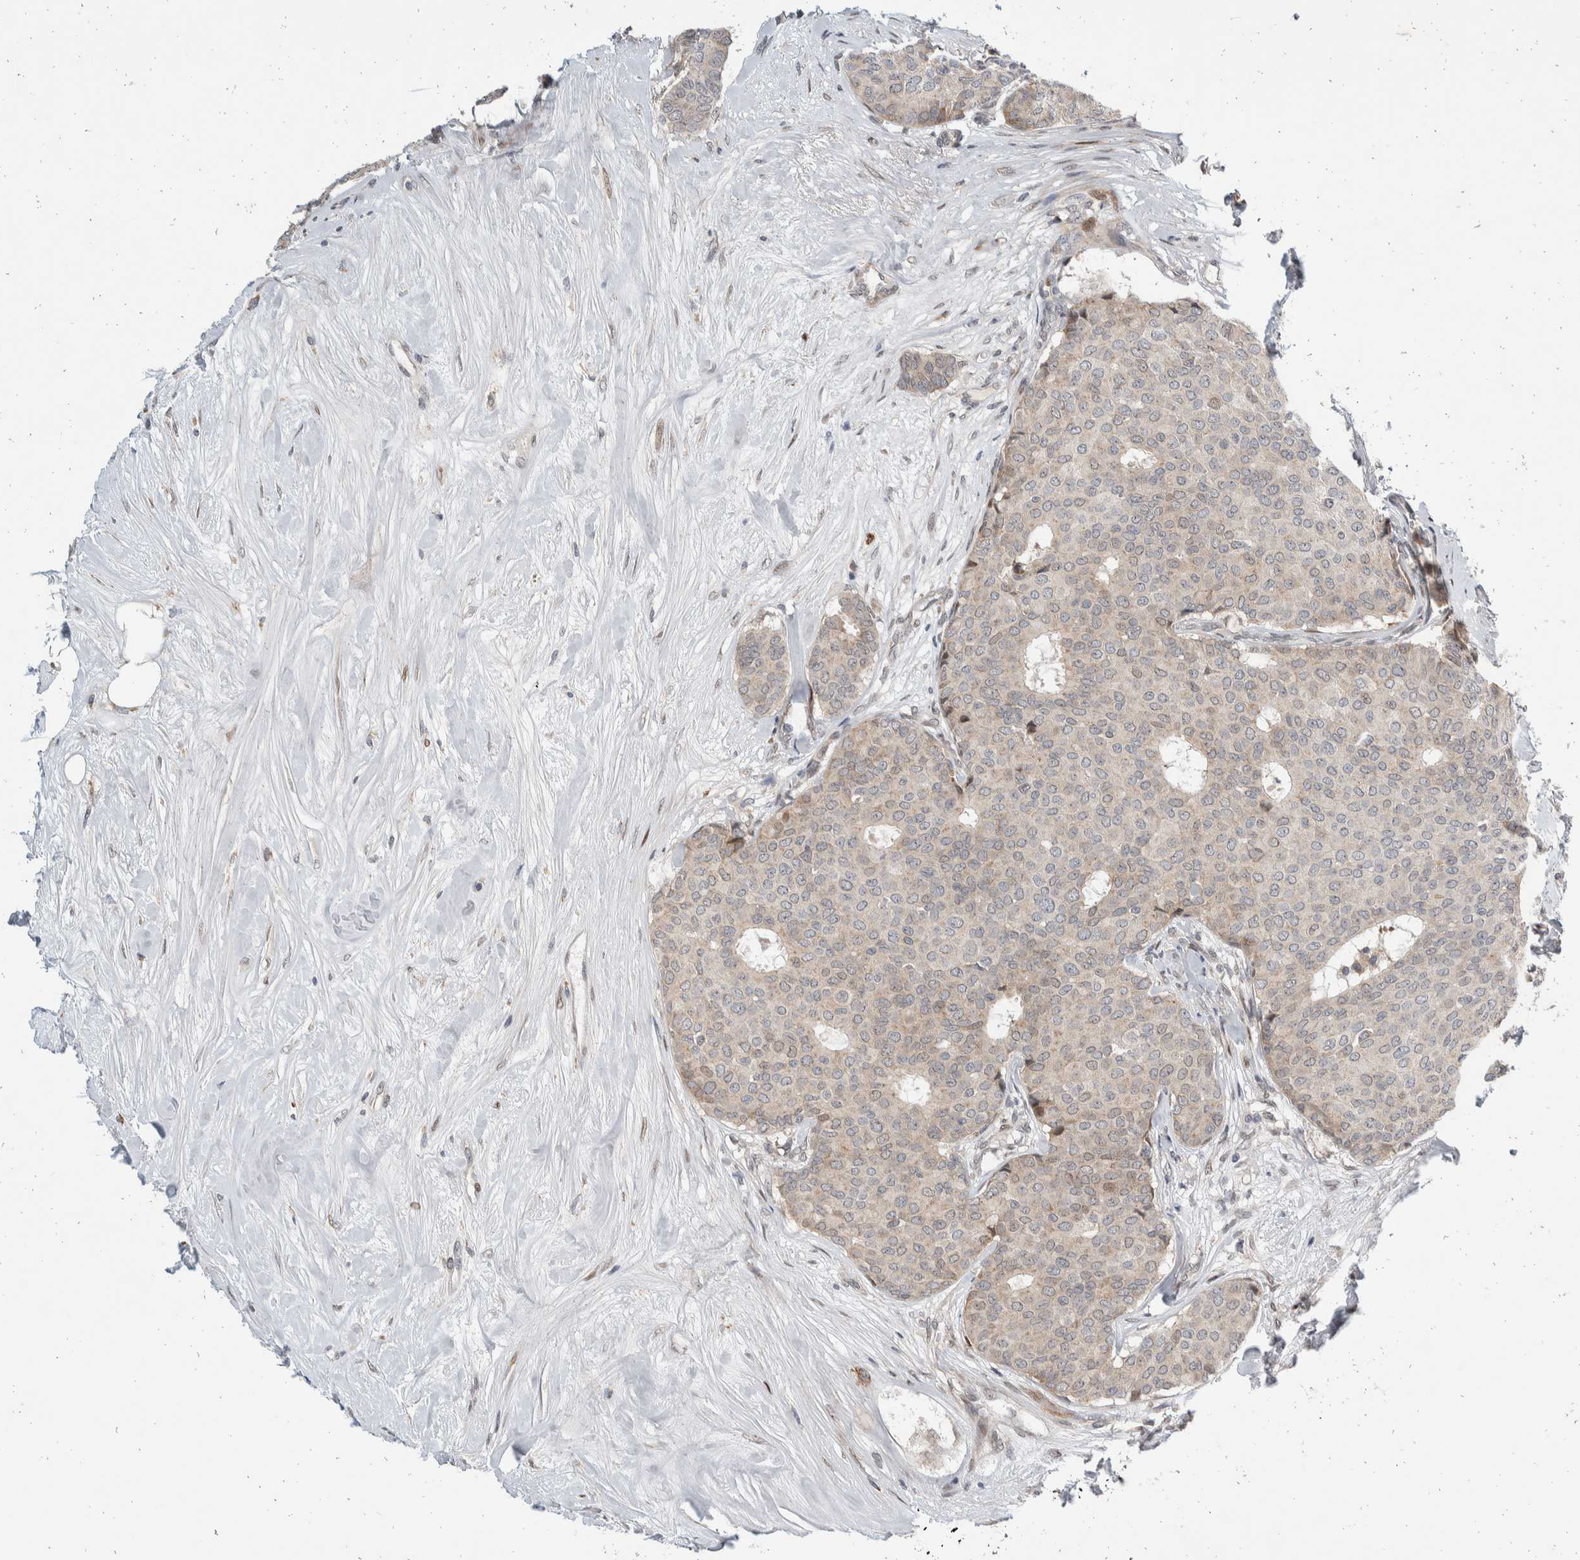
{"staining": {"intensity": "weak", "quantity": "<25%", "location": "cytoplasmic/membranous,nuclear"}, "tissue": "breast cancer", "cell_type": "Tumor cells", "image_type": "cancer", "snomed": [{"axis": "morphology", "description": "Duct carcinoma"}, {"axis": "topography", "description": "Breast"}], "caption": "Human breast cancer stained for a protein using IHC reveals no expression in tumor cells.", "gene": "ZNF703", "patient": {"sex": "female", "age": 75}}